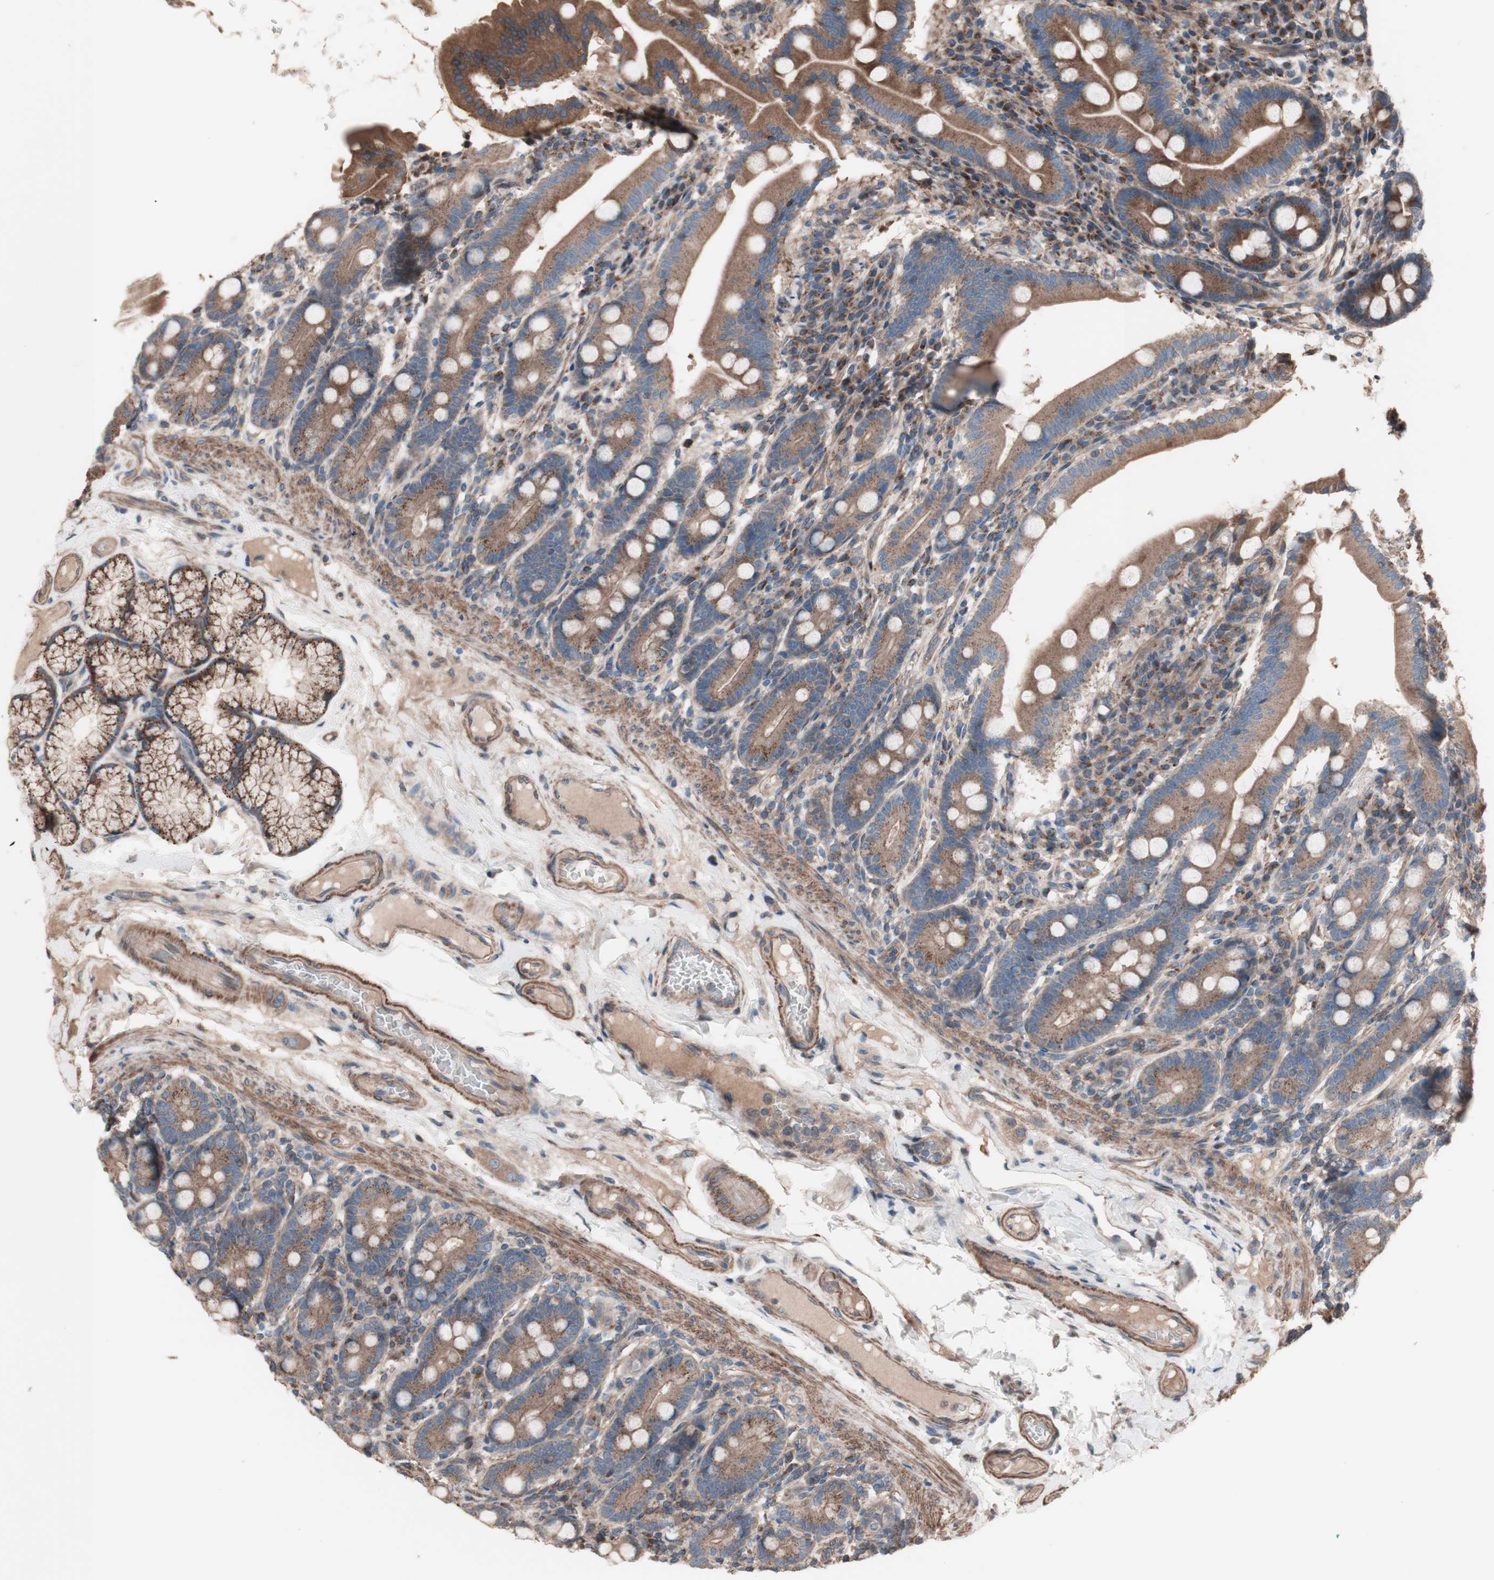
{"staining": {"intensity": "moderate", "quantity": ">75%", "location": "cytoplasmic/membranous"}, "tissue": "duodenum", "cell_type": "Glandular cells", "image_type": "normal", "snomed": [{"axis": "morphology", "description": "Normal tissue, NOS"}, {"axis": "topography", "description": "Duodenum"}], "caption": "IHC image of benign duodenum: human duodenum stained using immunohistochemistry (IHC) reveals medium levels of moderate protein expression localized specifically in the cytoplasmic/membranous of glandular cells, appearing as a cytoplasmic/membranous brown color.", "gene": "COPB1", "patient": {"sex": "male", "age": 50}}